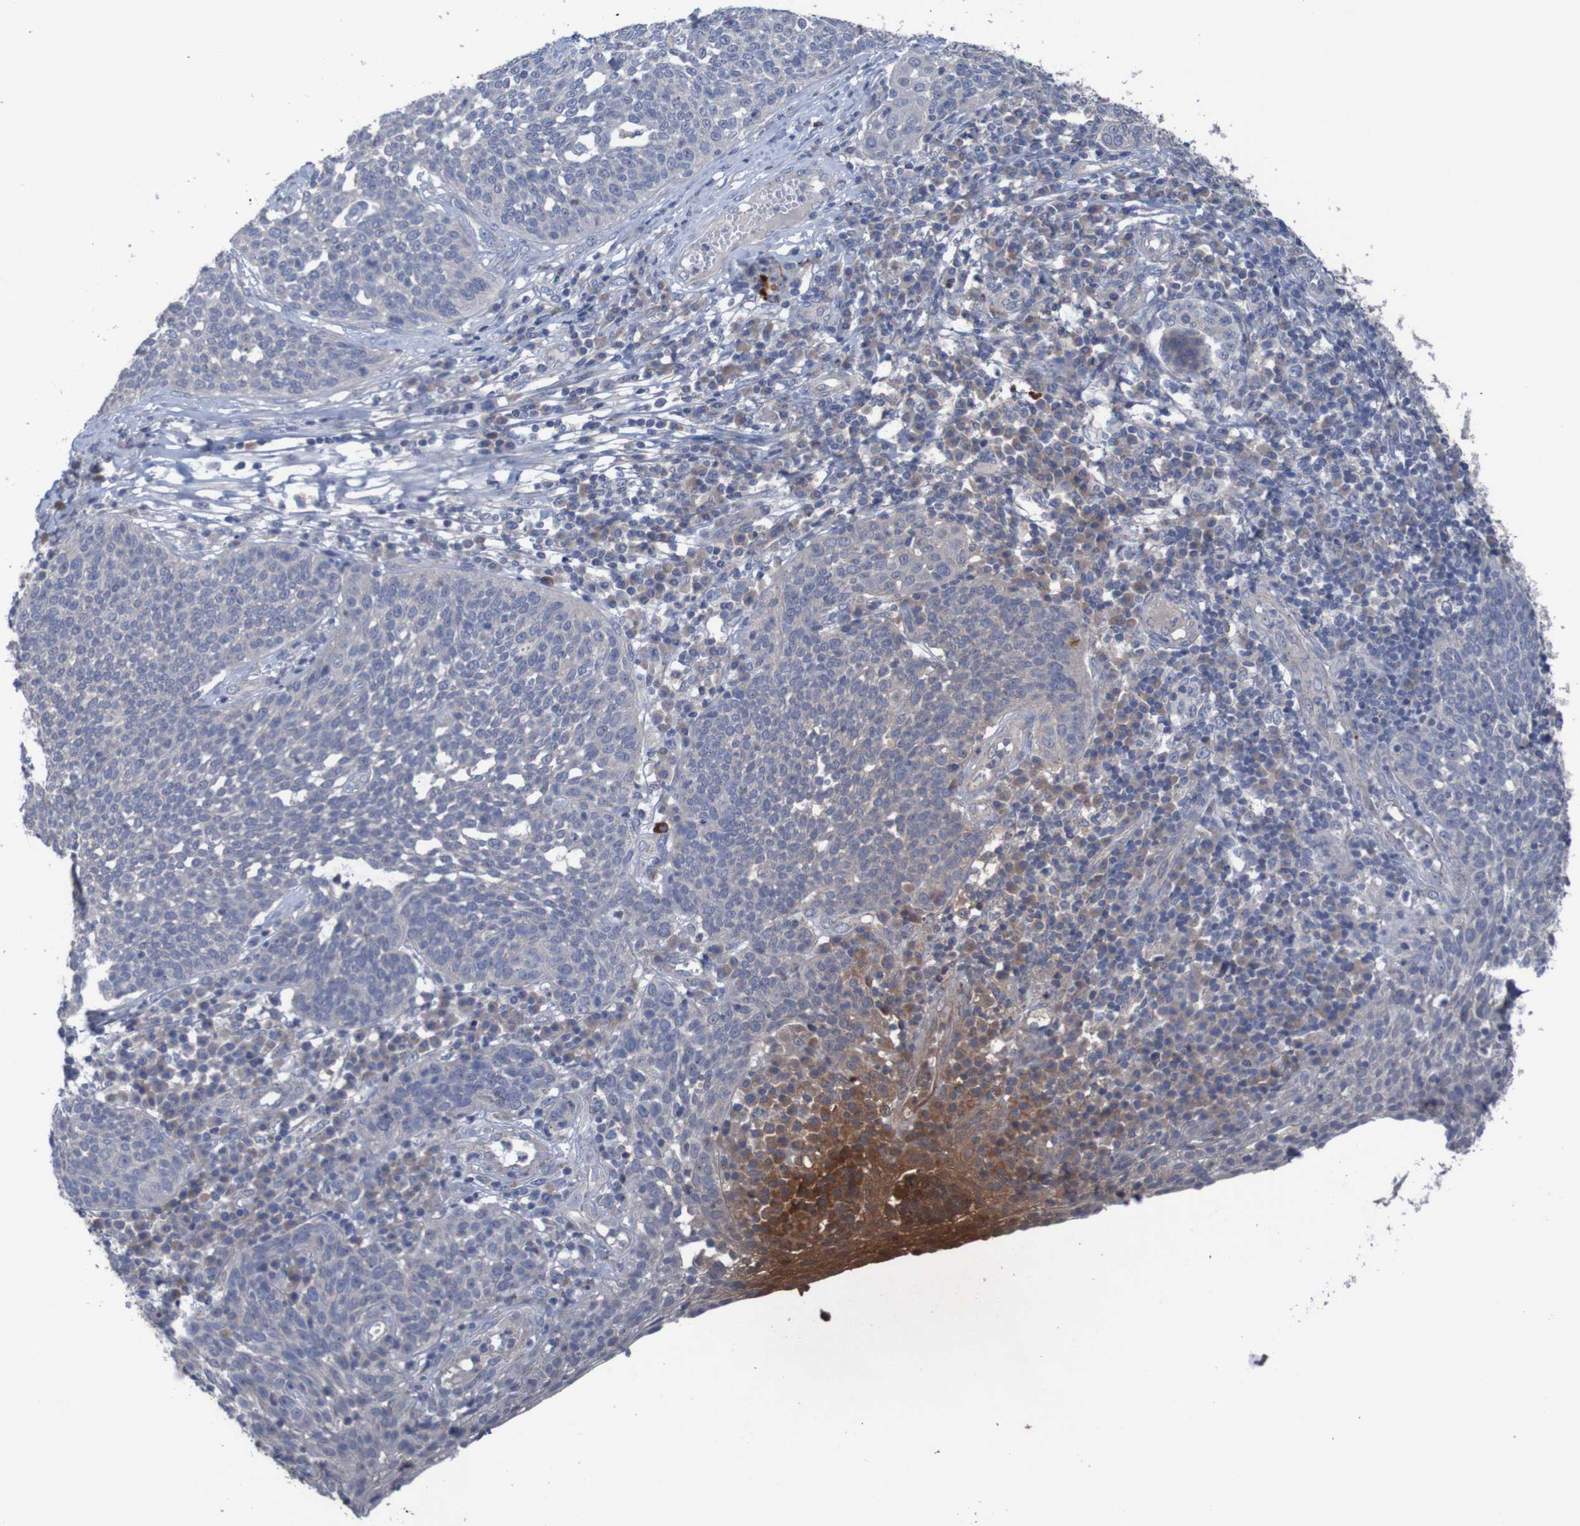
{"staining": {"intensity": "weak", "quantity": ">75%", "location": "cytoplasmic/membranous"}, "tissue": "cervical cancer", "cell_type": "Tumor cells", "image_type": "cancer", "snomed": [{"axis": "morphology", "description": "Squamous cell carcinoma, NOS"}, {"axis": "topography", "description": "Cervix"}], "caption": "Protein staining reveals weak cytoplasmic/membranous expression in approximately >75% of tumor cells in cervical cancer. (Brightfield microscopy of DAB IHC at high magnification).", "gene": "ANGPT4", "patient": {"sex": "female", "age": 34}}